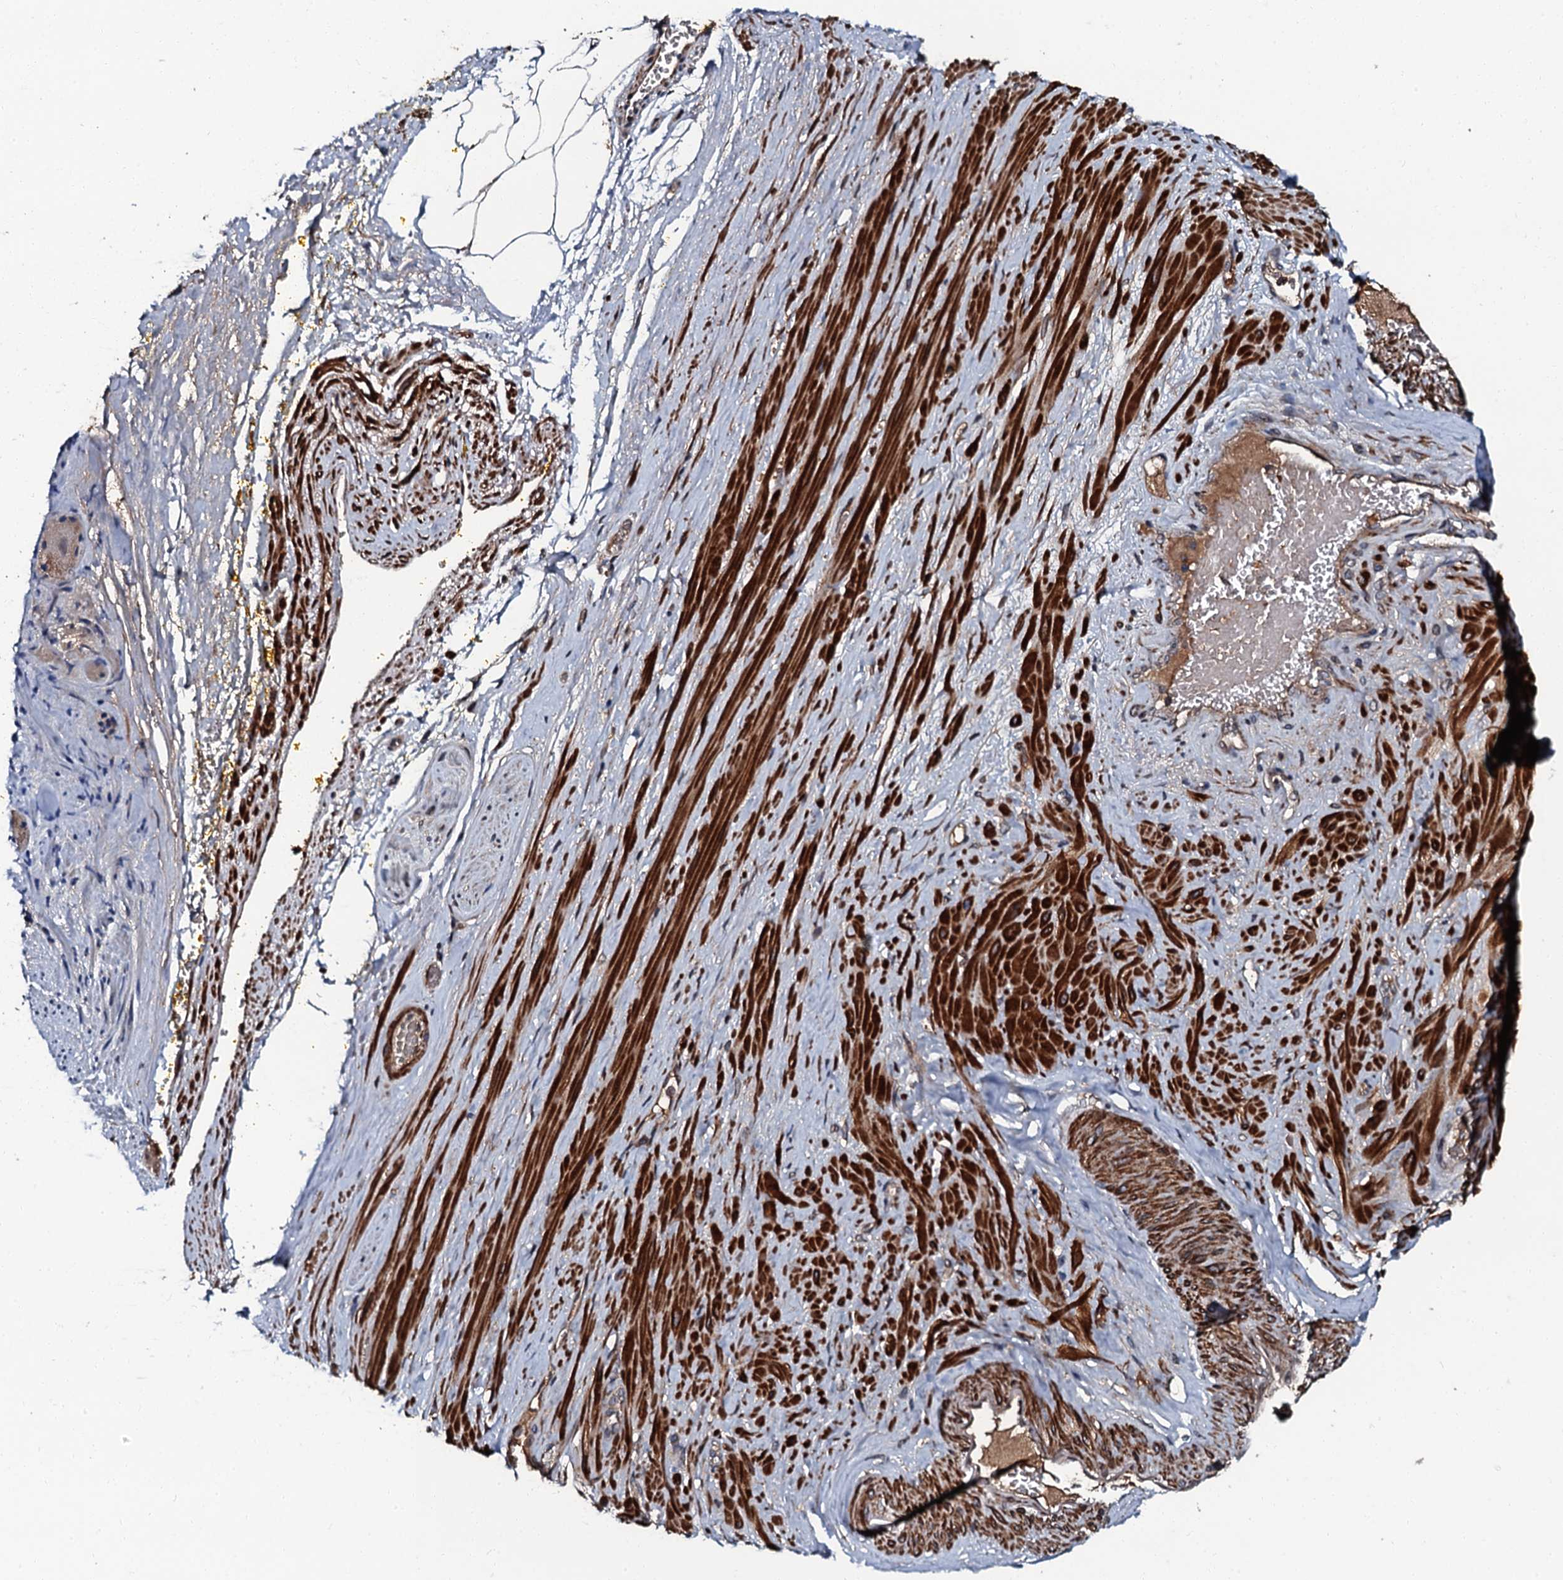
{"staining": {"intensity": "moderate", "quantity": ">75%", "location": "cytoplasmic/membranous"}, "tissue": "adipose tissue", "cell_type": "Adipocytes", "image_type": "normal", "snomed": [{"axis": "morphology", "description": "Normal tissue, NOS"}, {"axis": "morphology", "description": "Adenocarcinoma, Low grade"}, {"axis": "topography", "description": "Prostate"}, {"axis": "topography", "description": "Peripheral nerve tissue"}], "caption": "Immunohistochemical staining of benign adipose tissue exhibits medium levels of moderate cytoplasmic/membranous staining in about >75% of adipocytes. Nuclei are stained in blue.", "gene": "N4BP1", "patient": {"sex": "male", "age": 63}}